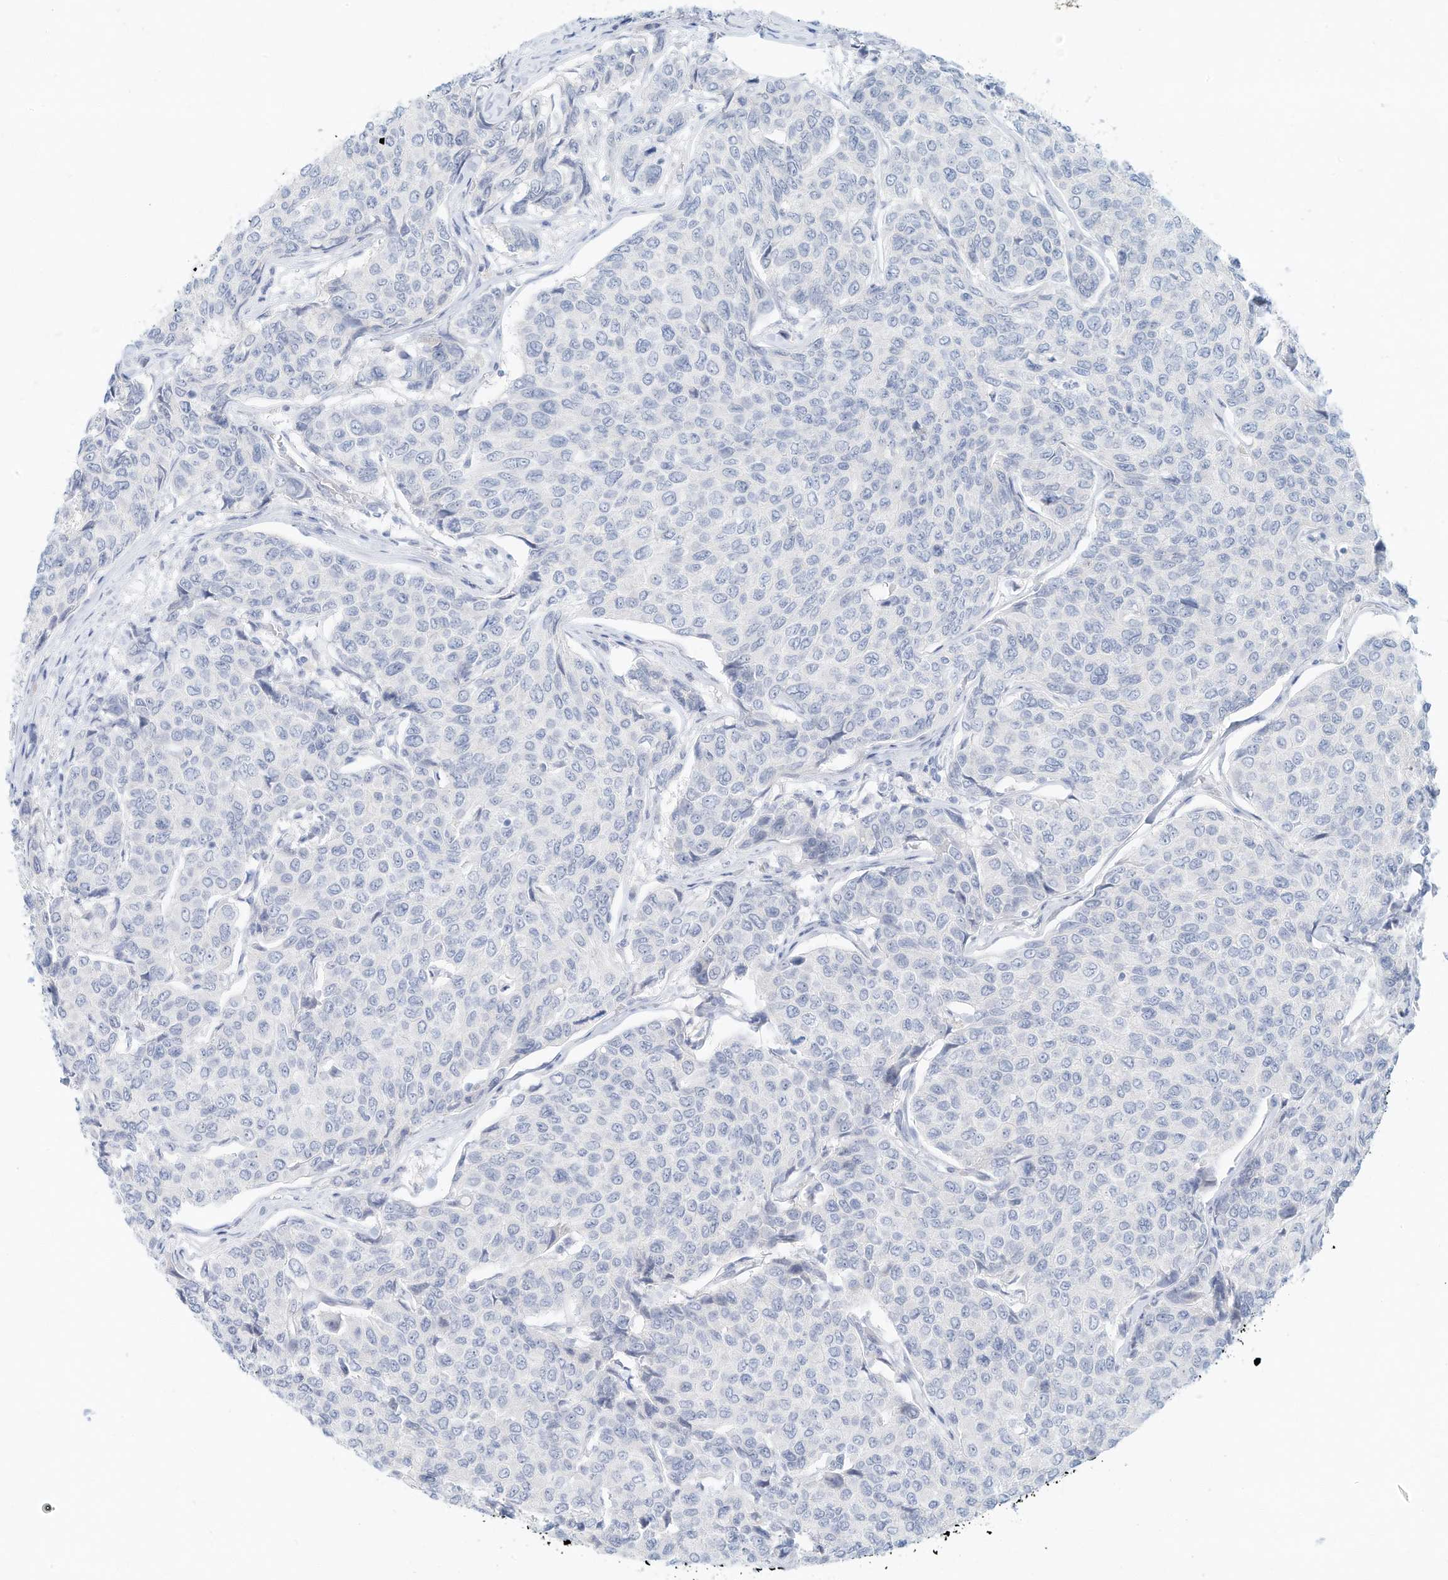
{"staining": {"intensity": "negative", "quantity": "none", "location": "none"}, "tissue": "breast cancer", "cell_type": "Tumor cells", "image_type": "cancer", "snomed": [{"axis": "morphology", "description": "Duct carcinoma"}, {"axis": "topography", "description": "Breast"}], "caption": "This is a photomicrograph of IHC staining of breast cancer (infiltrating ductal carcinoma), which shows no staining in tumor cells.", "gene": "PAK6", "patient": {"sex": "female", "age": 55}}